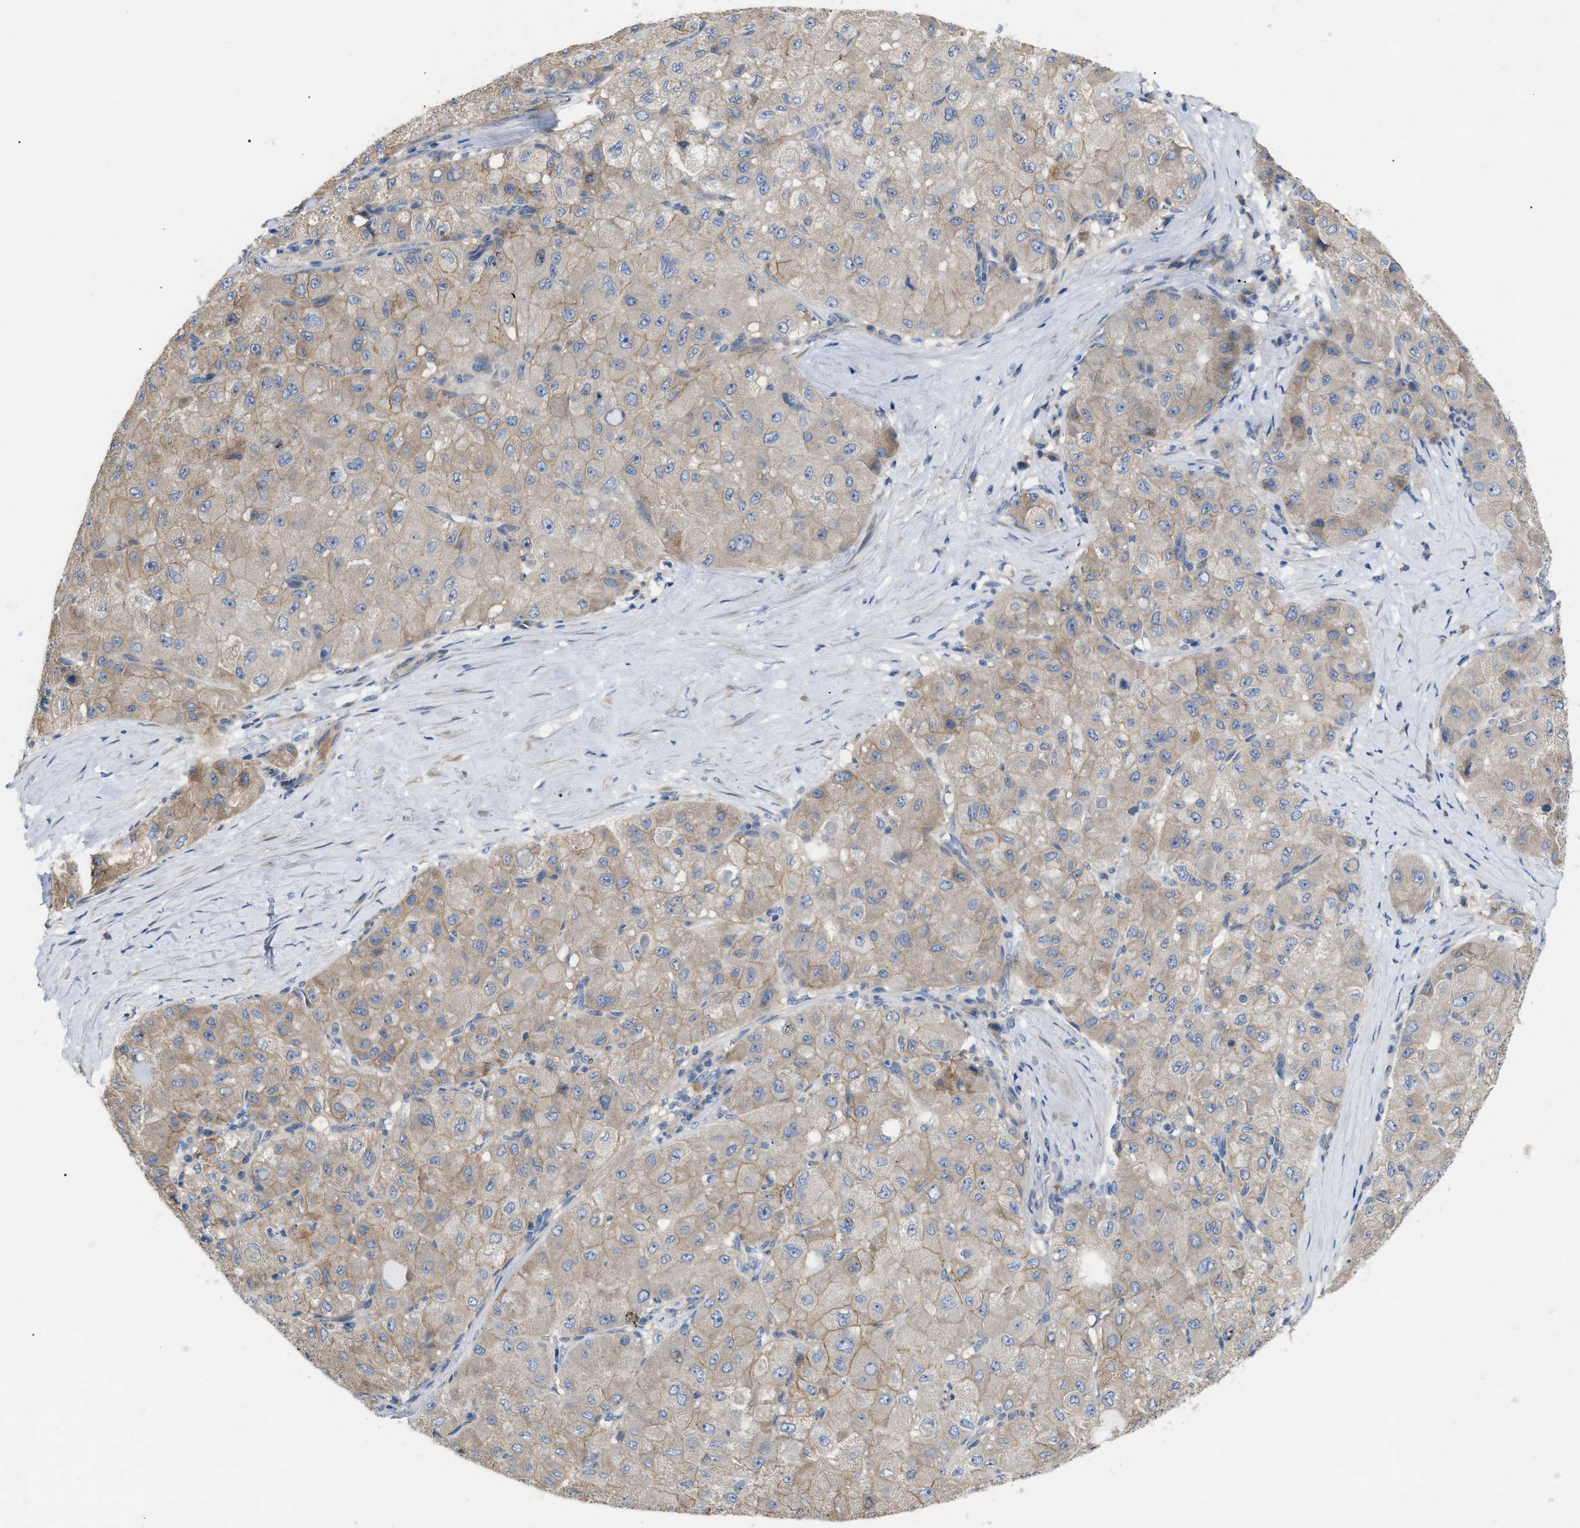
{"staining": {"intensity": "weak", "quantity": ">75%", "location": "cytoplasmic/membranous"}, "tissue": "liver cancer", "cell_type": "Tumor cells", "image_type": "cancer", "snomed": [{"axis": "morphology", "description": "Carcinoma, Hepatocellular, NOS"}, {"axis": "topography", "description": "Liver"}], "caption": "A brown stain highlights weak cytoplasmic/membranous expression of a protein in human liver cancer (hepatocellular carcinoma) tumor cells.", "gene": "DHX58", "patient": {"sex": "male", "age": 80}}